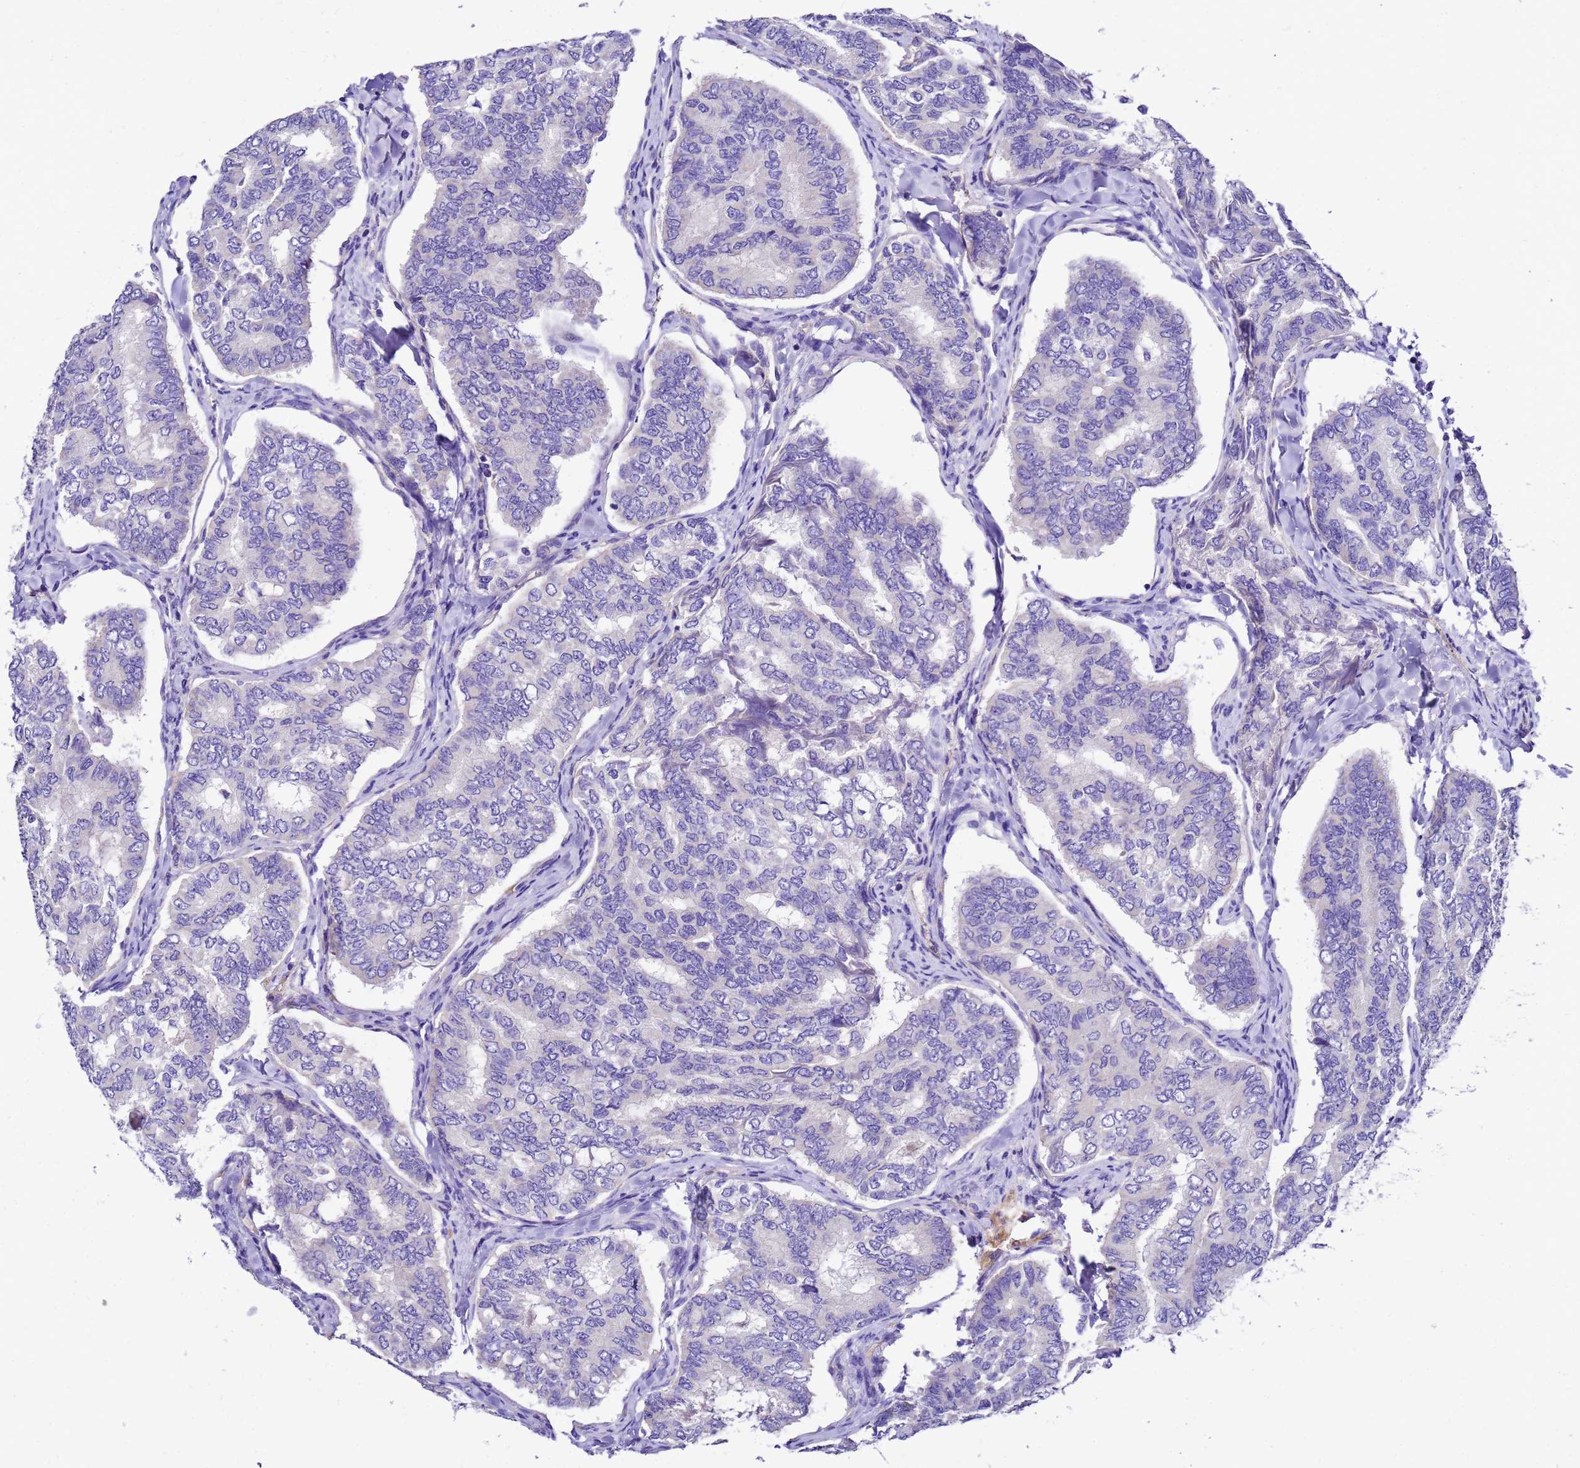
{"staining": {"intensity": "negative", "quantity": "none", "location": "none"}, "tissue": "thyroid cancer", "cell_type": "Tumor cells", "image_type": "cancer", "snomed": [{"axis": "morphology", "description": "Papillary adenocarcinoma, NOS"}, {"axis": "topography", "description": "Thyroid gland"}], "caption": "Tumor cells are negative for protein expression in human thyroid cancer. Brightfield microscopy of IHC stained with DAB (3,3'-diaminobenzidine) (brown) and hematoxylin (blue), captured at high magnification.", "gene": "UGT2A1", "patient": {"sex": "female", "age": 35}}